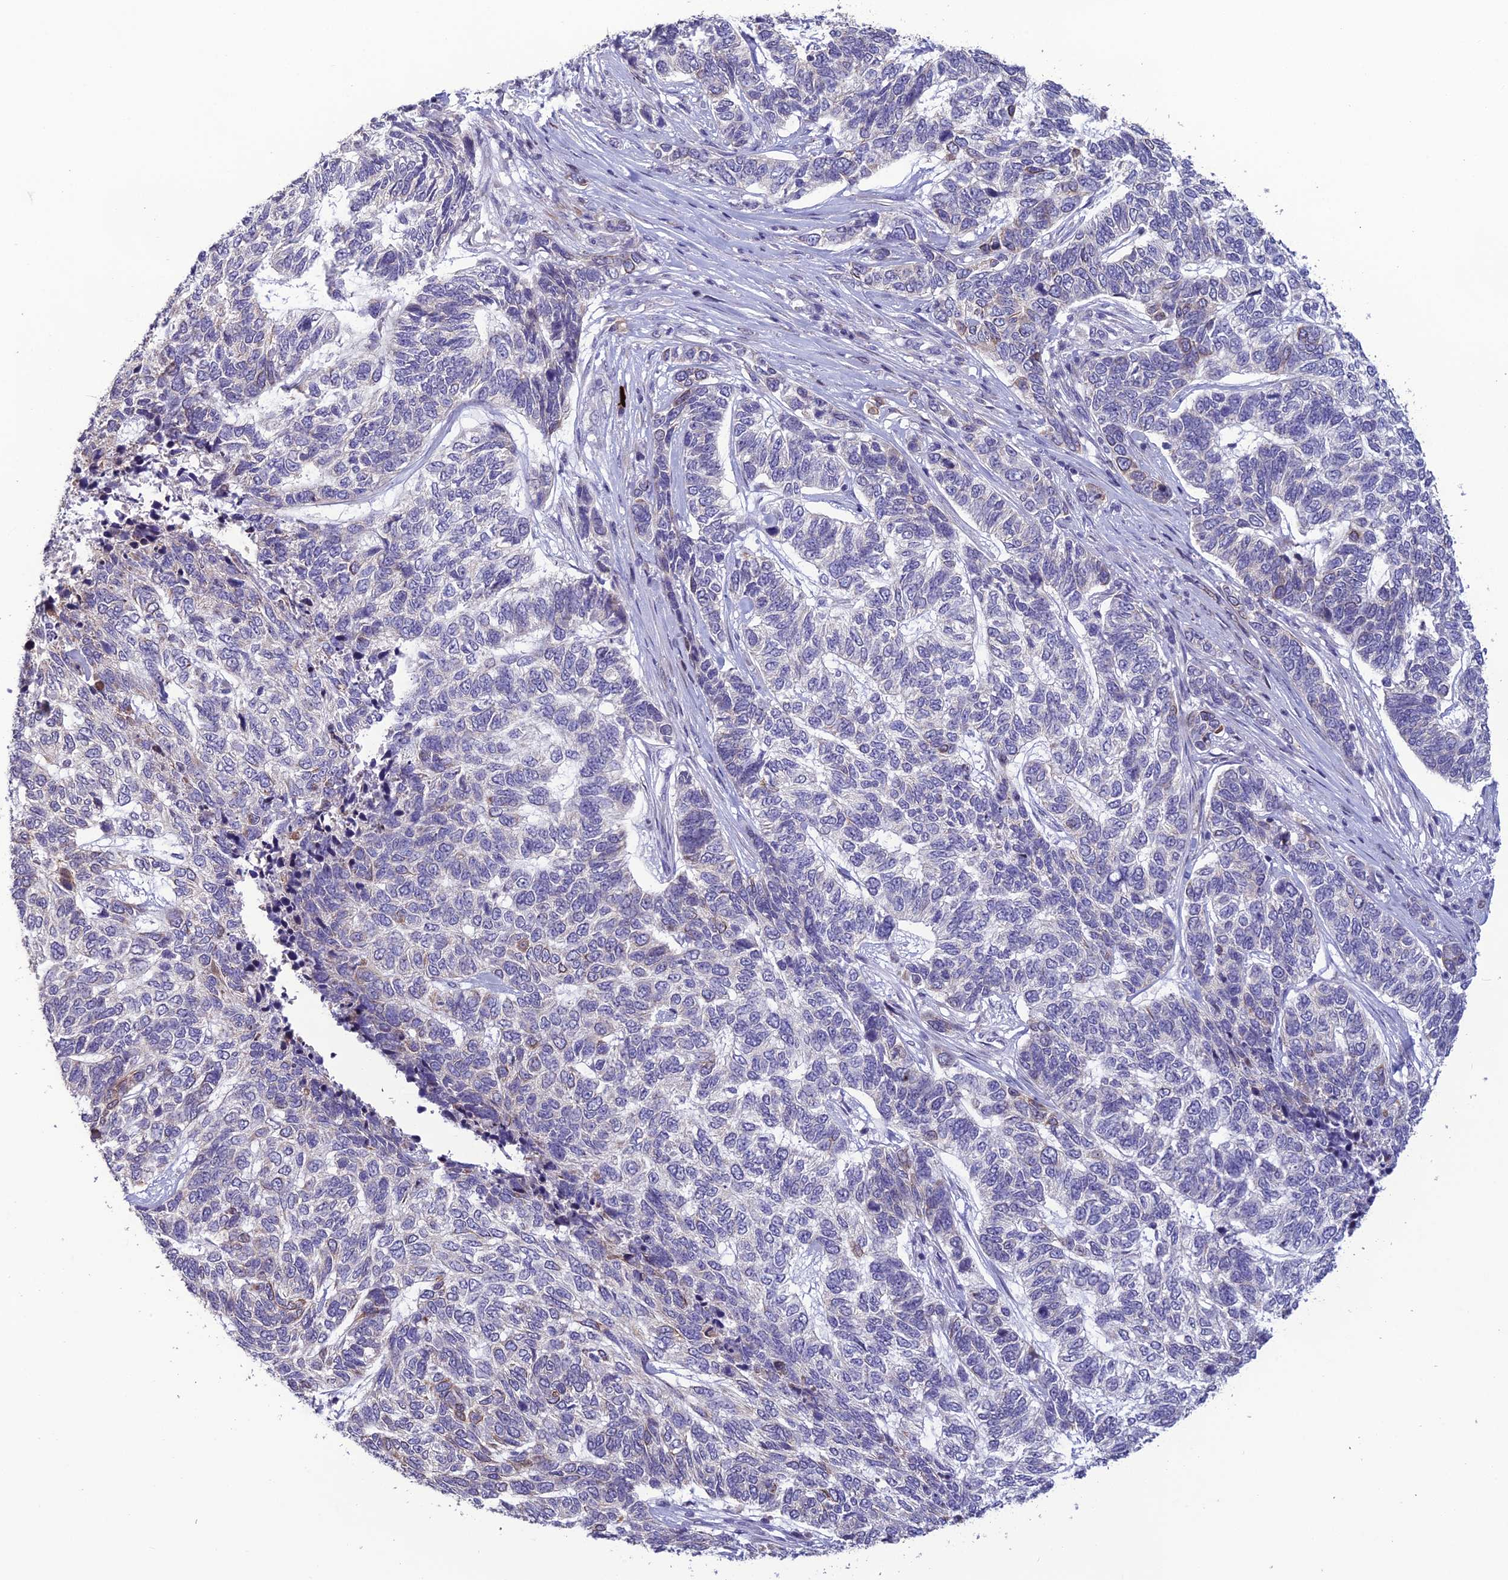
{"staining": {"intensity": "weak", "quantity": "<25%", "location": "cytoplasmic/membranous"}, "tissue": "skin cancer", "cell_type": "Tumor cells", "image_type": "cancer", "snomed": [{"axis": "morphology", "description": "Basal cell carcinoma"}, {"axis": "topography", "description": "Skin"}], "caption": "DAB immunohistochemical staining of skin cancer (basal cell carcinoma) exhibits no significant expression in tumor cells.", "gene": "TMEM134", "patient": {"sex": "female", "age": 65}}